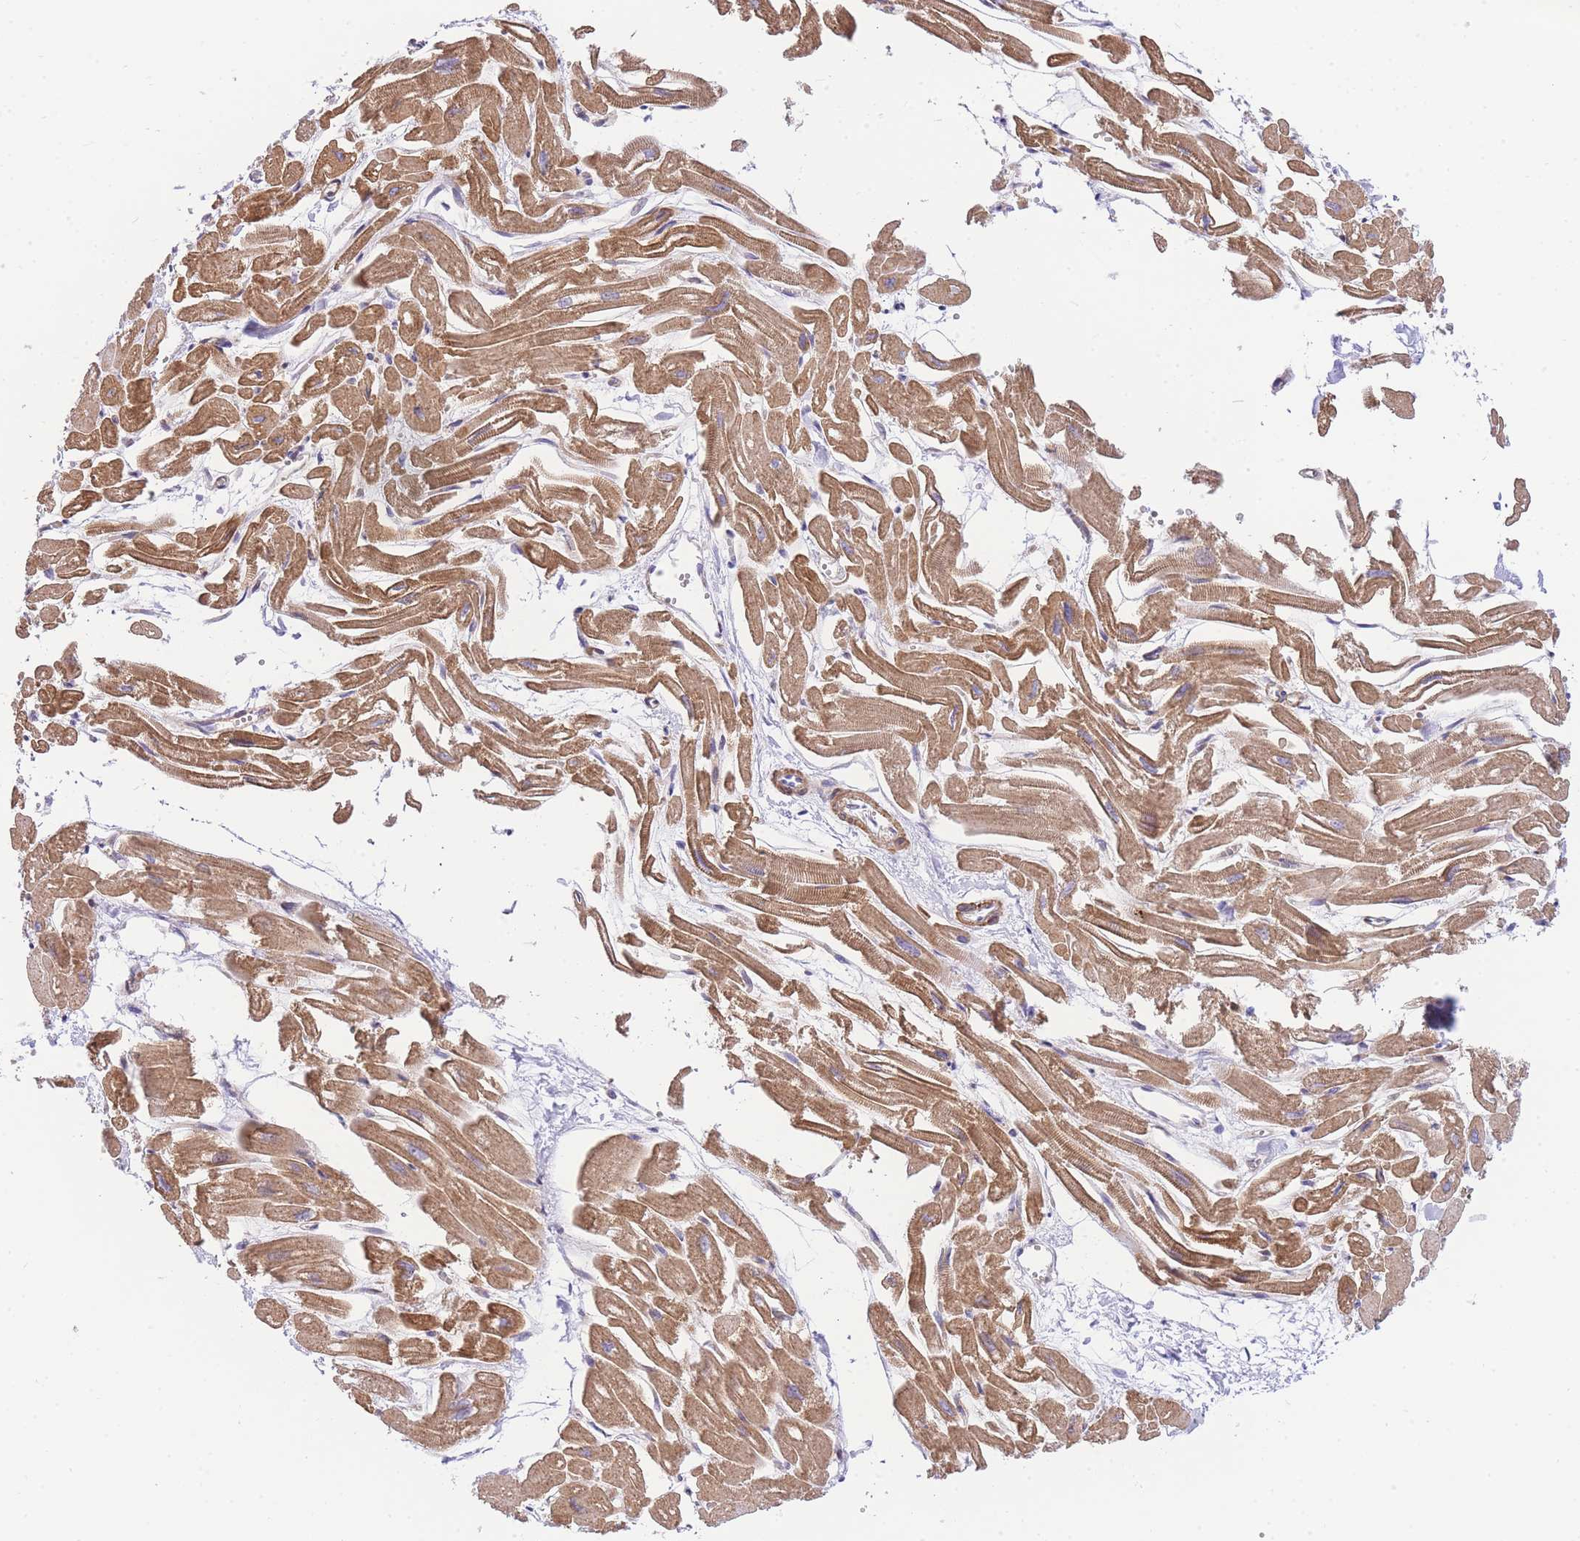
{"staining": {"intensity": "moderate", "quantity": ">75%", "location": "cytoplasmic/membranous"}, "tissue": "heart muscle", "cell_type": "Cardiomyocytes", "image_type": "normal", "snomed": [{"axis": "morphology", "description": "Normal tissue, NOS"}, {"axis": "topography", "description": "Heart"}], "caption": "A high-resolution photomicrograph shows immunohistochemistry staining of unremarkable heart muscle, which reveals moderate cytoplasmic/membranous positivity in about >75% of cardiomyocytes.", "gene": "S100PBP", "patient": {"sex": "male", "age": 54}}